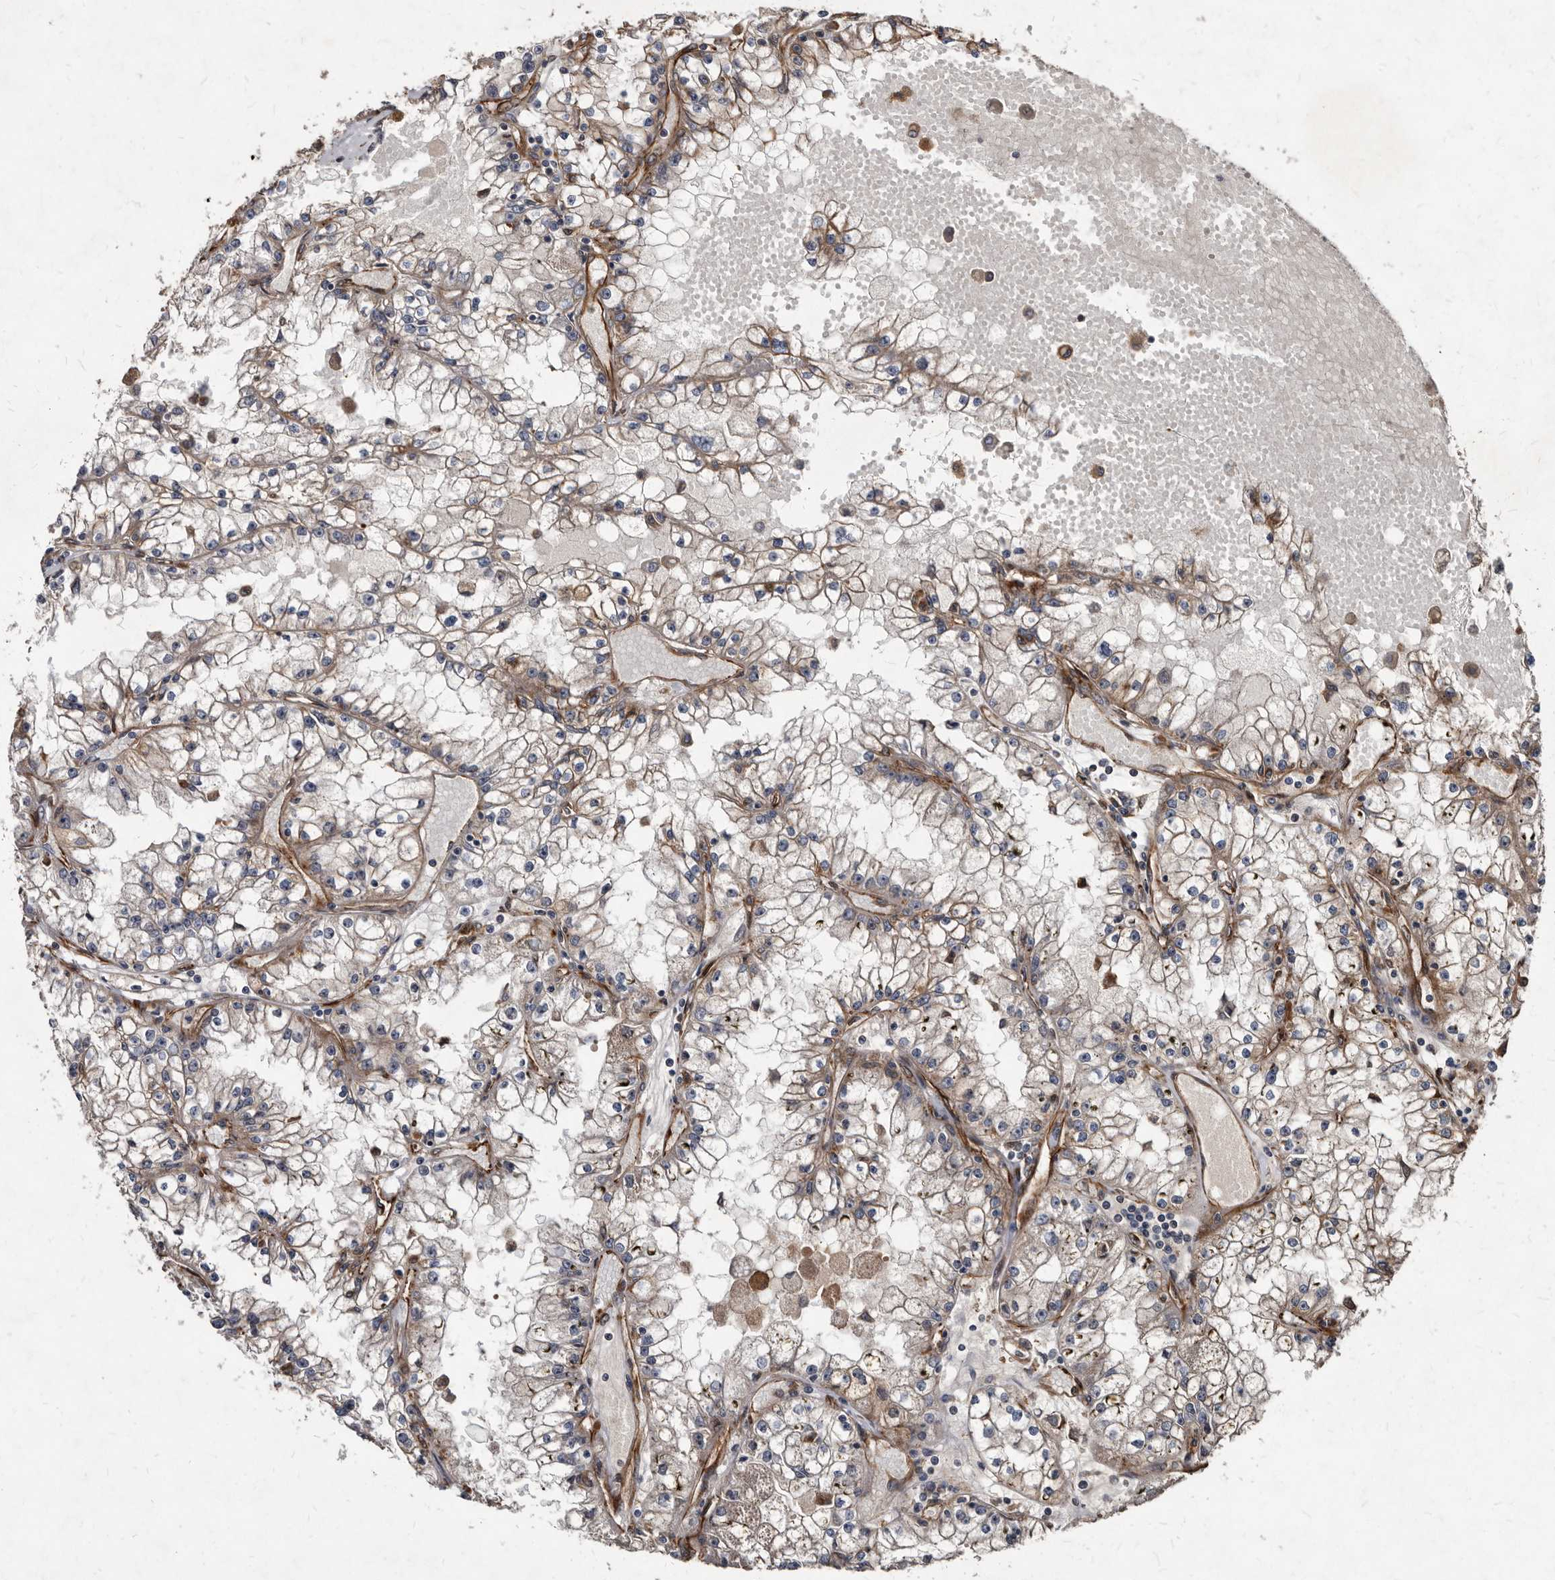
{"staining": {"intensity": "weak", "quantity": "25%-75%", "location": "cytoplasmic/membranous"}, "tissue": "renal cancer", "cell_type": "Tumor cells", "image_type": "cancer", "snomed": [{"axis": "morphology", "description": "Adenocarcinoma, NOS"}, {"axis": "topography", "description": "Kidney"}], "caption": "This photomicrograph displays immunohistochemistry (IHC) staining of human renal cancer, with low weak cytoplasmic/membranous staining in about 25%-75% of tumor cells.", "gene": "KCTD20", "patient": {"sex": "male", "age": 56}}